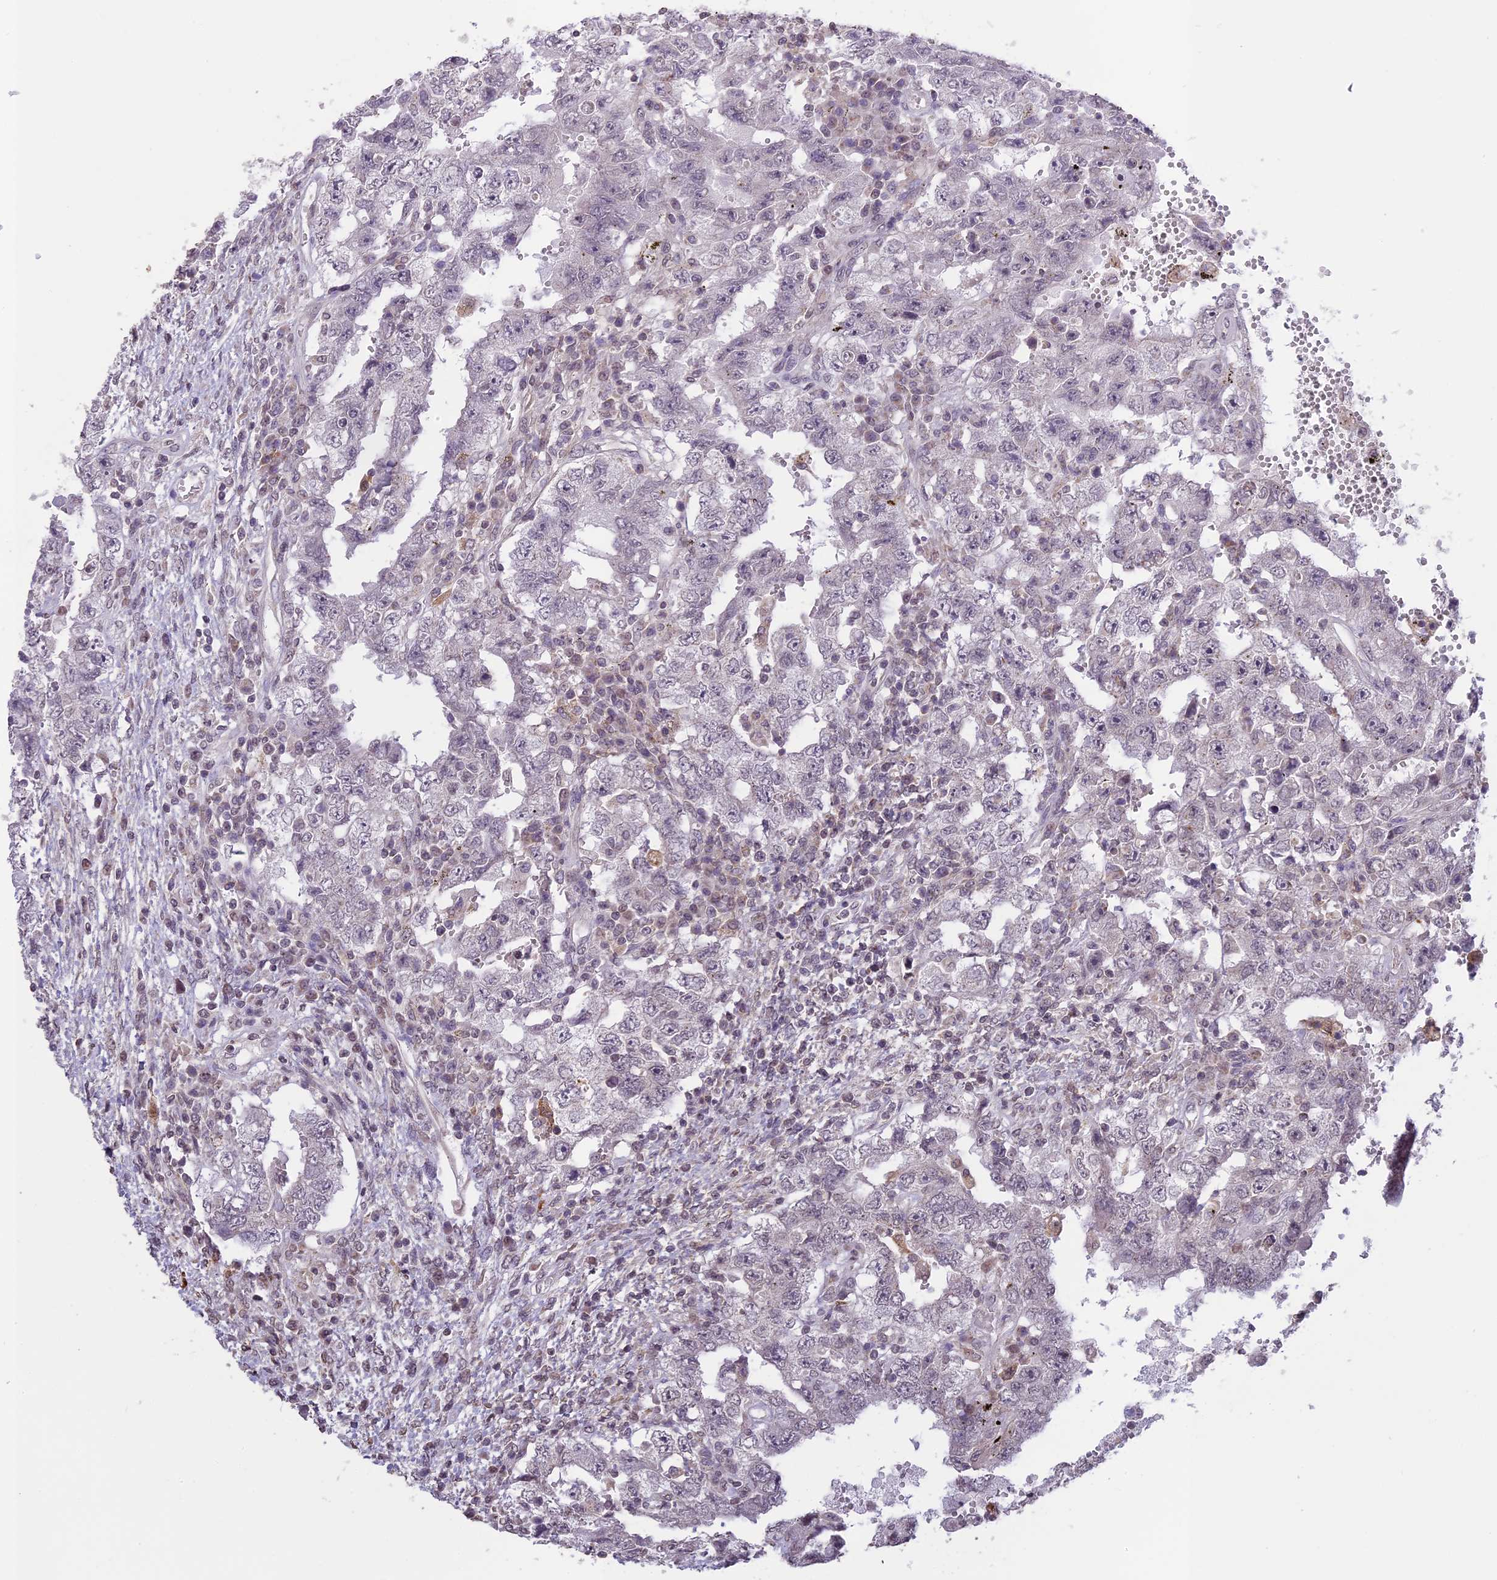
{"staining": {"intensity": "negative", "quantity": "none", "location": "none"}, "tissue": "testis cancer", "cell_type": "Tumor cells", "image_type": "cancer", "snomed": [{"axis": "morphology", "description": "Carcinoma, Embryonal, NOS"}, {"axis": "topography", "description": "Testis"}], "caption": "DAB immunohistochemical staining of human embryonal carcinoma (testis) exhibits no significant positivity in tumor cells. (Stains: DAB immunohistochemistry with hematoxylin counter stain, Microscopy: brightfield microscopy at high magnification).", "gene": "ERG28", "patient": {"sex": "male", "age": 26}}